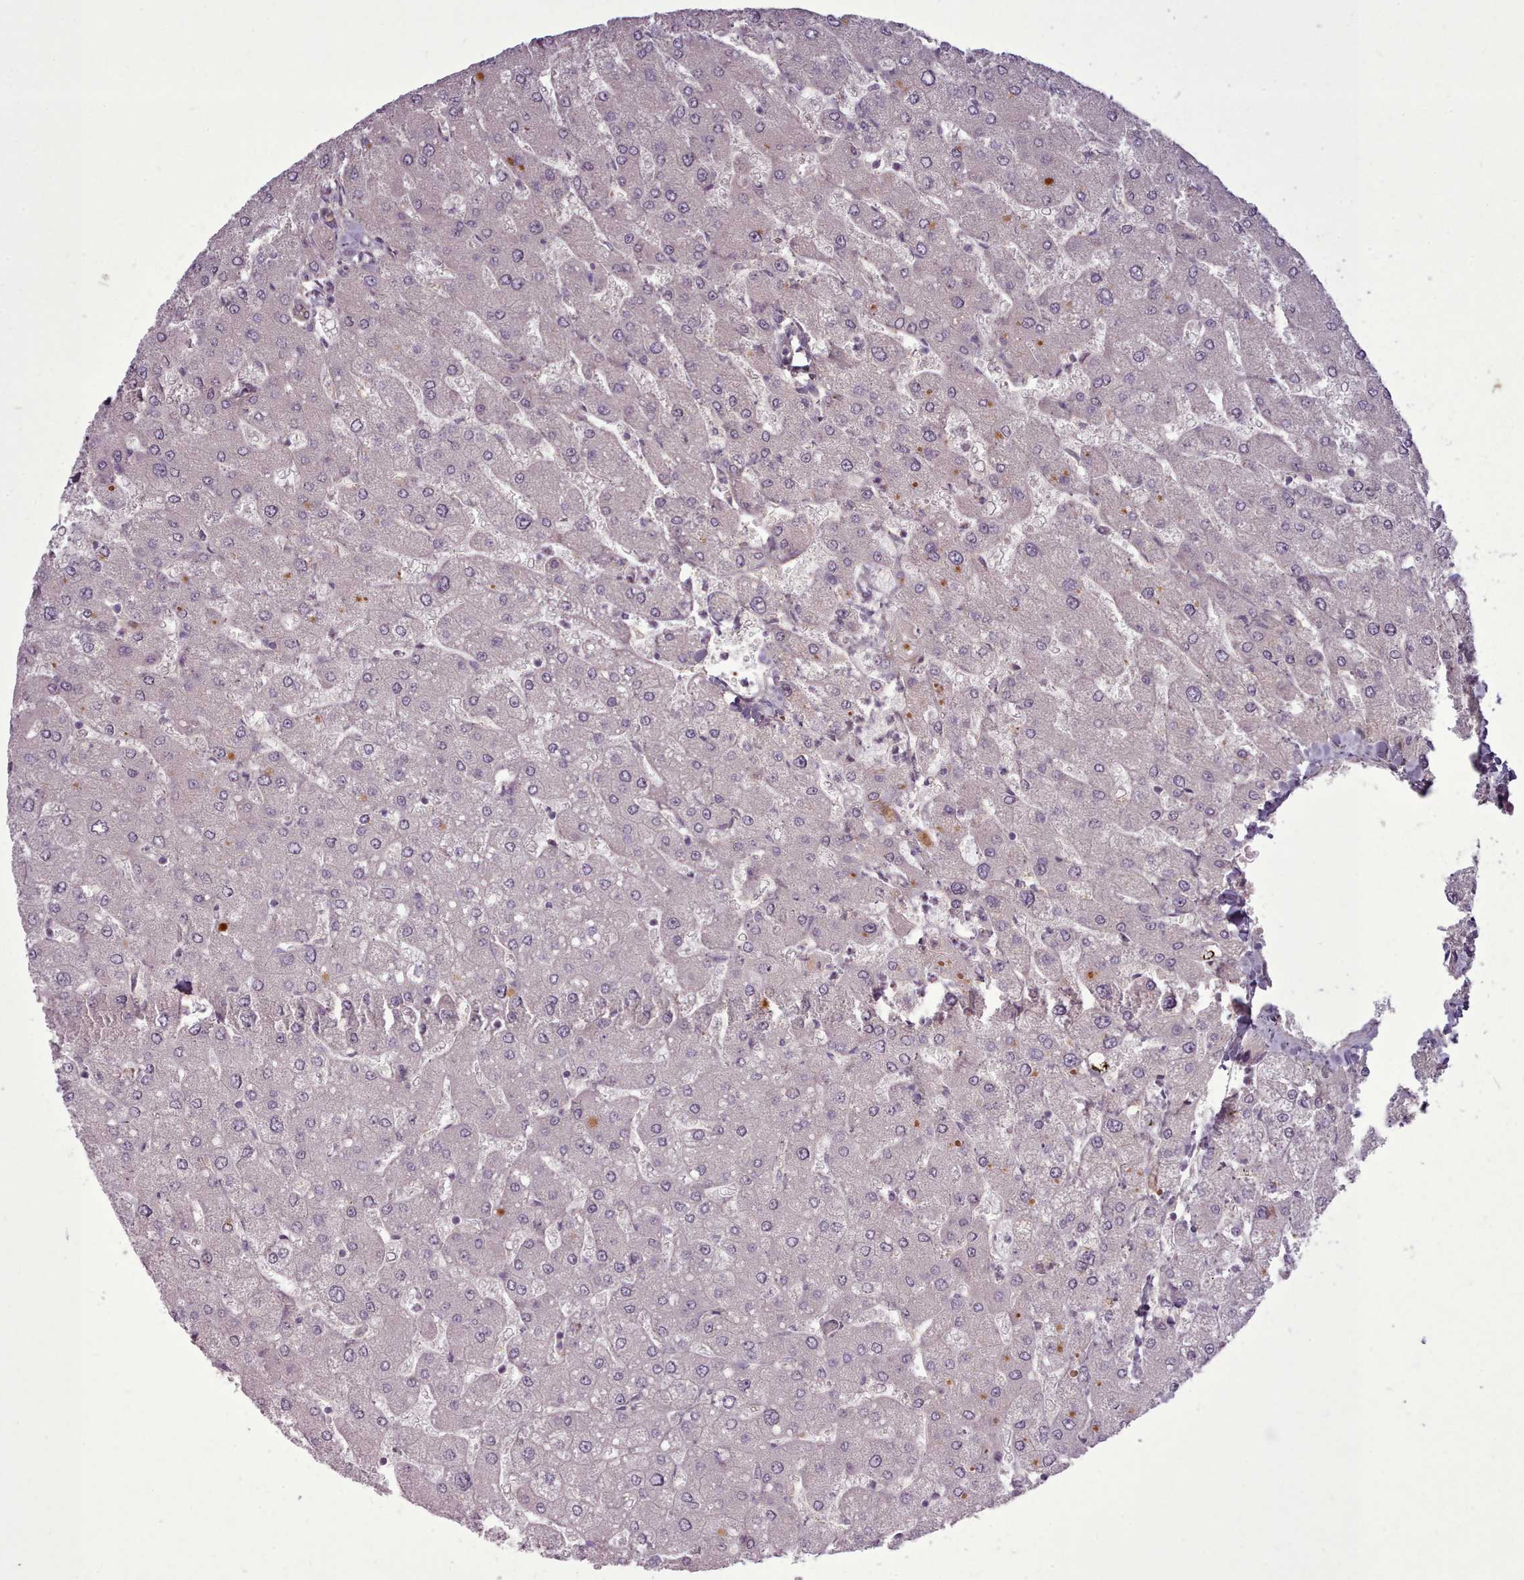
{"staining": {"intensity": "negative", "quantity": "none", "location": "none"}, "tissue": "liver", "cell_type": "Cholangiocytes", "image_type": "normal", "snomed": [{"axis": "morphology", "description": "Normal tissue, NOS"}, {"axis": "topography", "description": "Liver"}], "caption": "A high-resolution photomicrograph shows immunohistochemistry (IHC) staining of unremarkable liver, which displays no significant staining in cholangiocytes. (DAB IHC visualized using brightfield microscopy, high magnification).", "gene": "LEFTY1", "patient": {"sex": "male", "age": 55}}